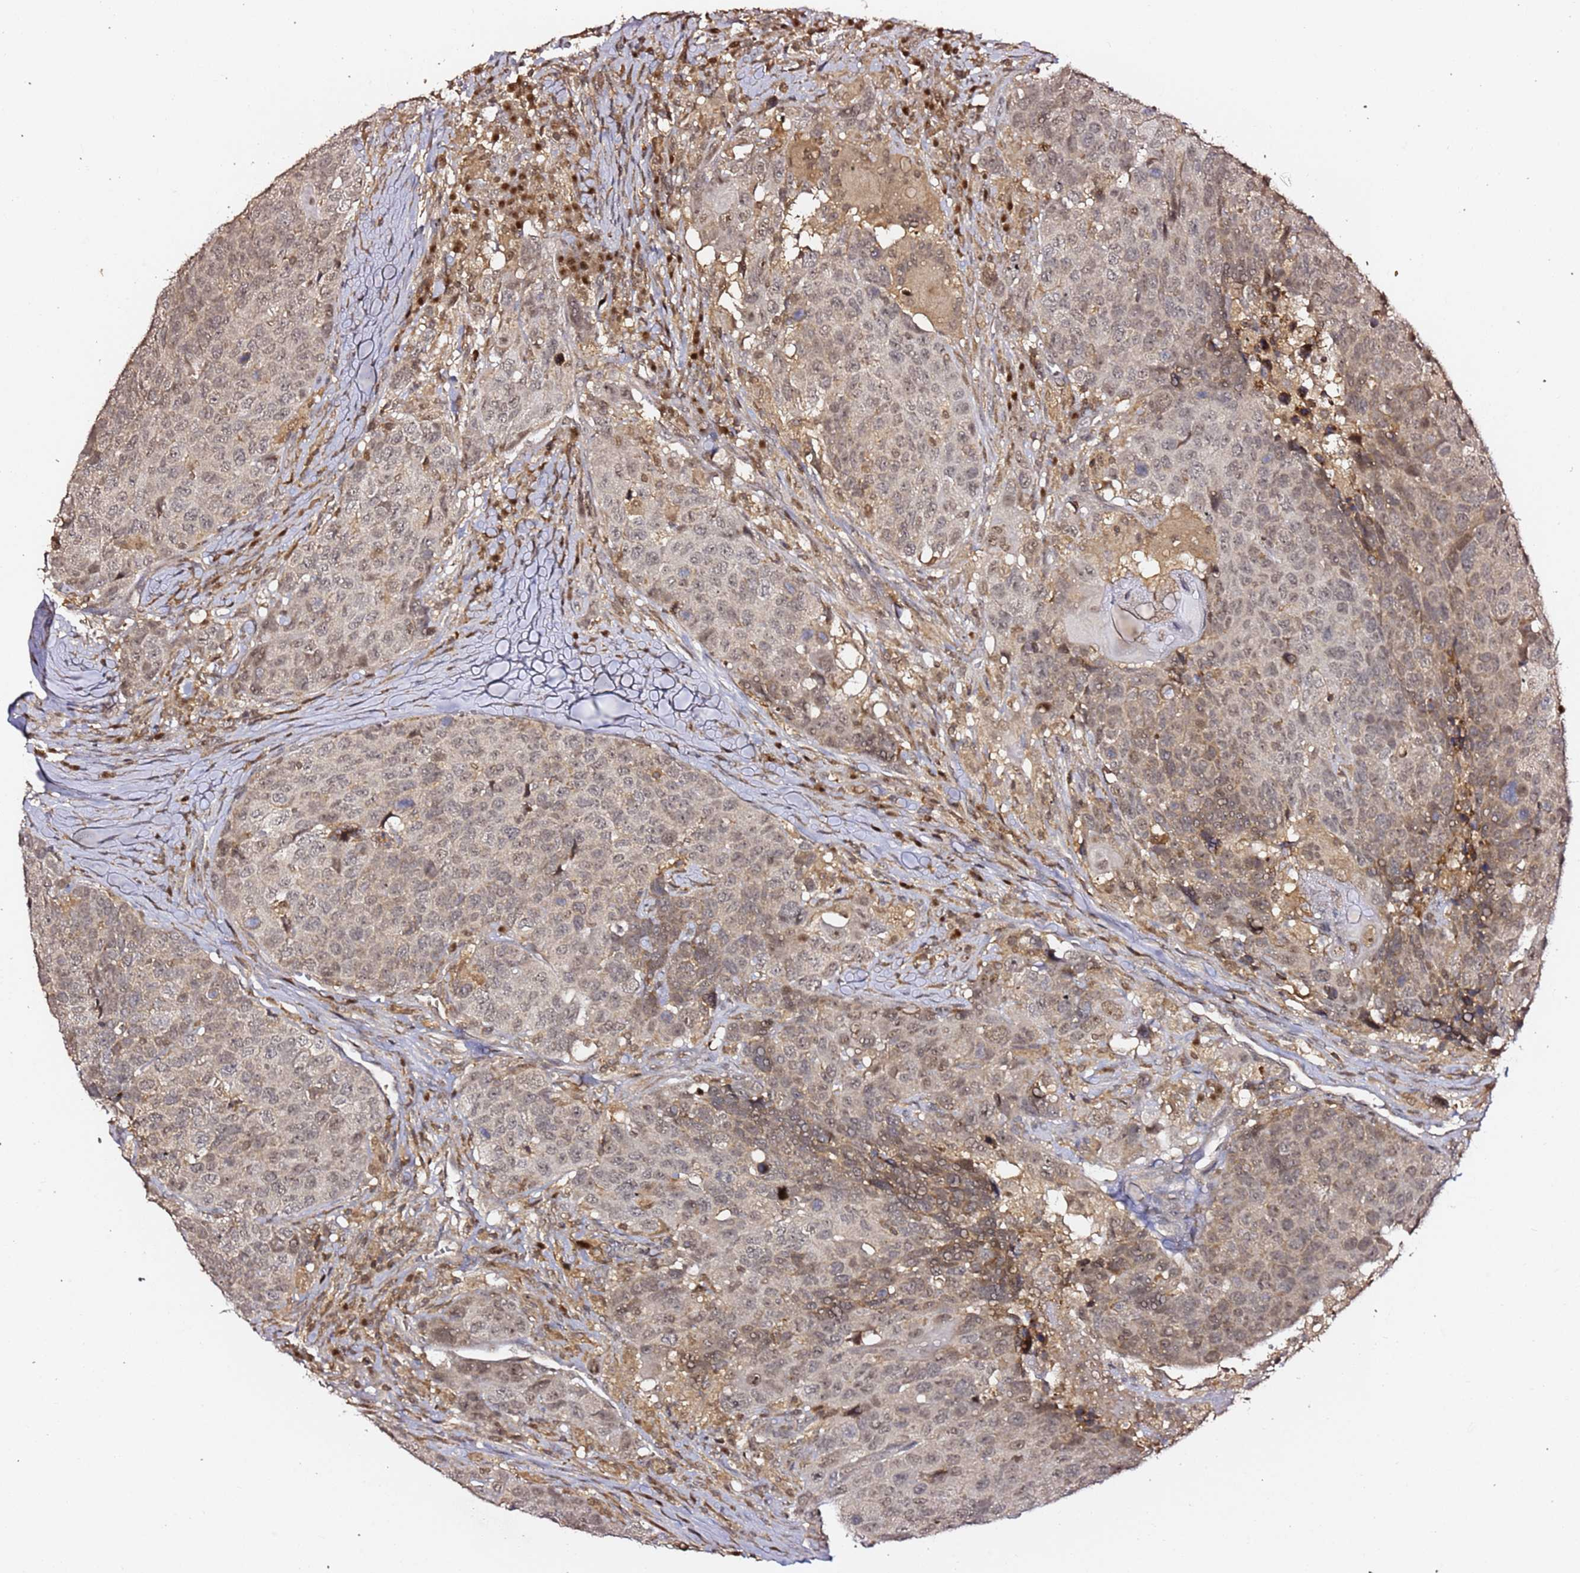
{"staining": {"intensity": "weak", "quantity": ">75%", "location": "nuclear"}, "tissue": "head and neck cancer", "cell_type": "Tumor cells", "image_type": "cancer", "snomed": [{"axis": "morphology", "description": "Squamous cell carcinoma, NOS"}, {"axis": "topography", "description": "Head-Neck"}], "caption": "Immunohistochemical staining of human head and neck cancer (squamous cell carcinoma) exhibits weak nuclear protein staining in about >75% of tumor cells.", "gene": "OR5V1", "patient": {"sex": "male", "age": 66}}